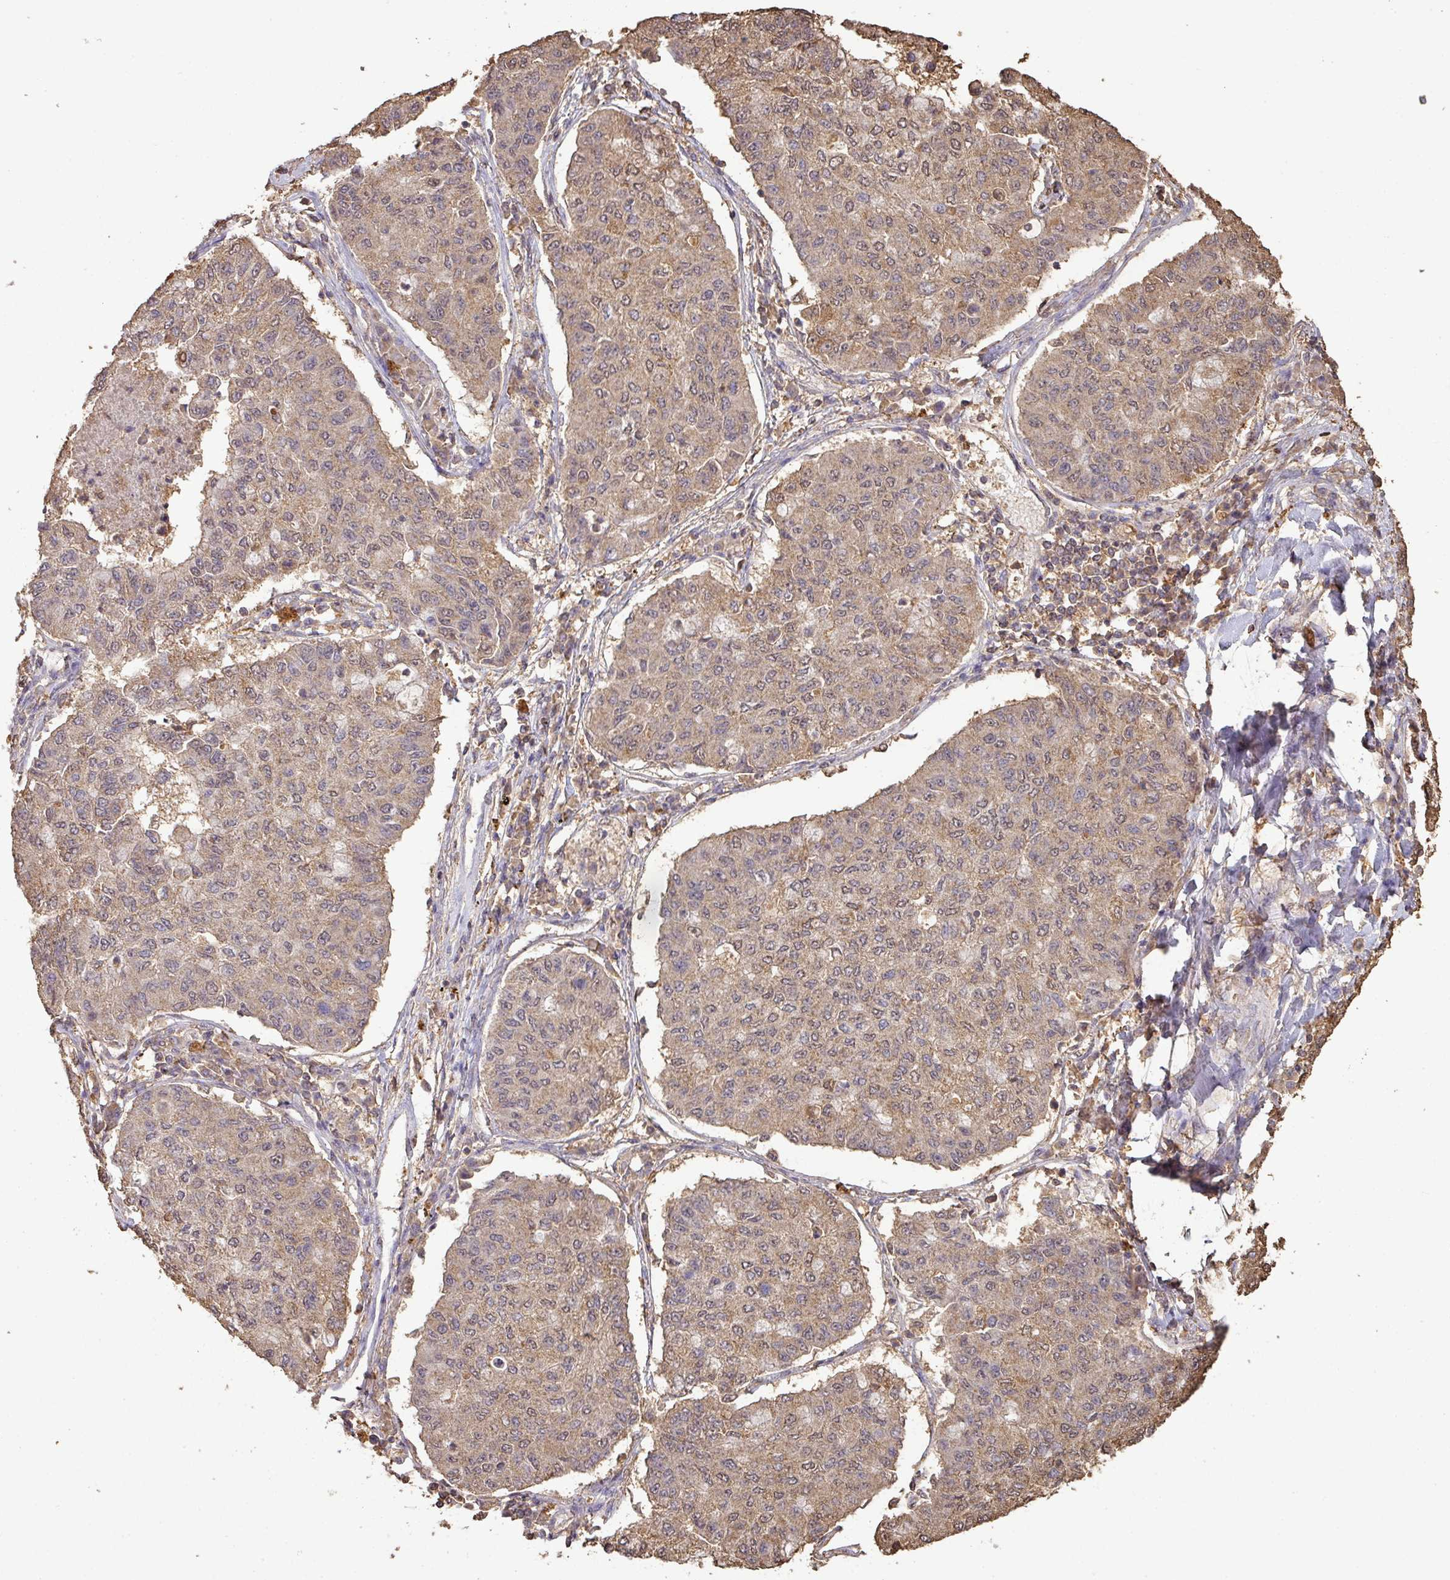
{"staining": {"intensity": "moderate", "quantity": ">75%", "location": "cytoplasmic/membranous"}, "tissue": "lung cancer", "cell_type": "Tumor cells", "image_type": "cancer", "snomed": [{"axis": "morphology", "description": "Squamous cell carcinoma, NOS"}, {"axis": "topography", "description": "Lung"}], "caption": "High-power microscopy captured an immunohistochemistry (IHC) micrograph of lung cancer, revealing moderate cytoplasmic/membranous positivity in approximately >75% of tumor cells.", "gene": "ATAT1", "patient": {"sex": "male", "age": 74}}